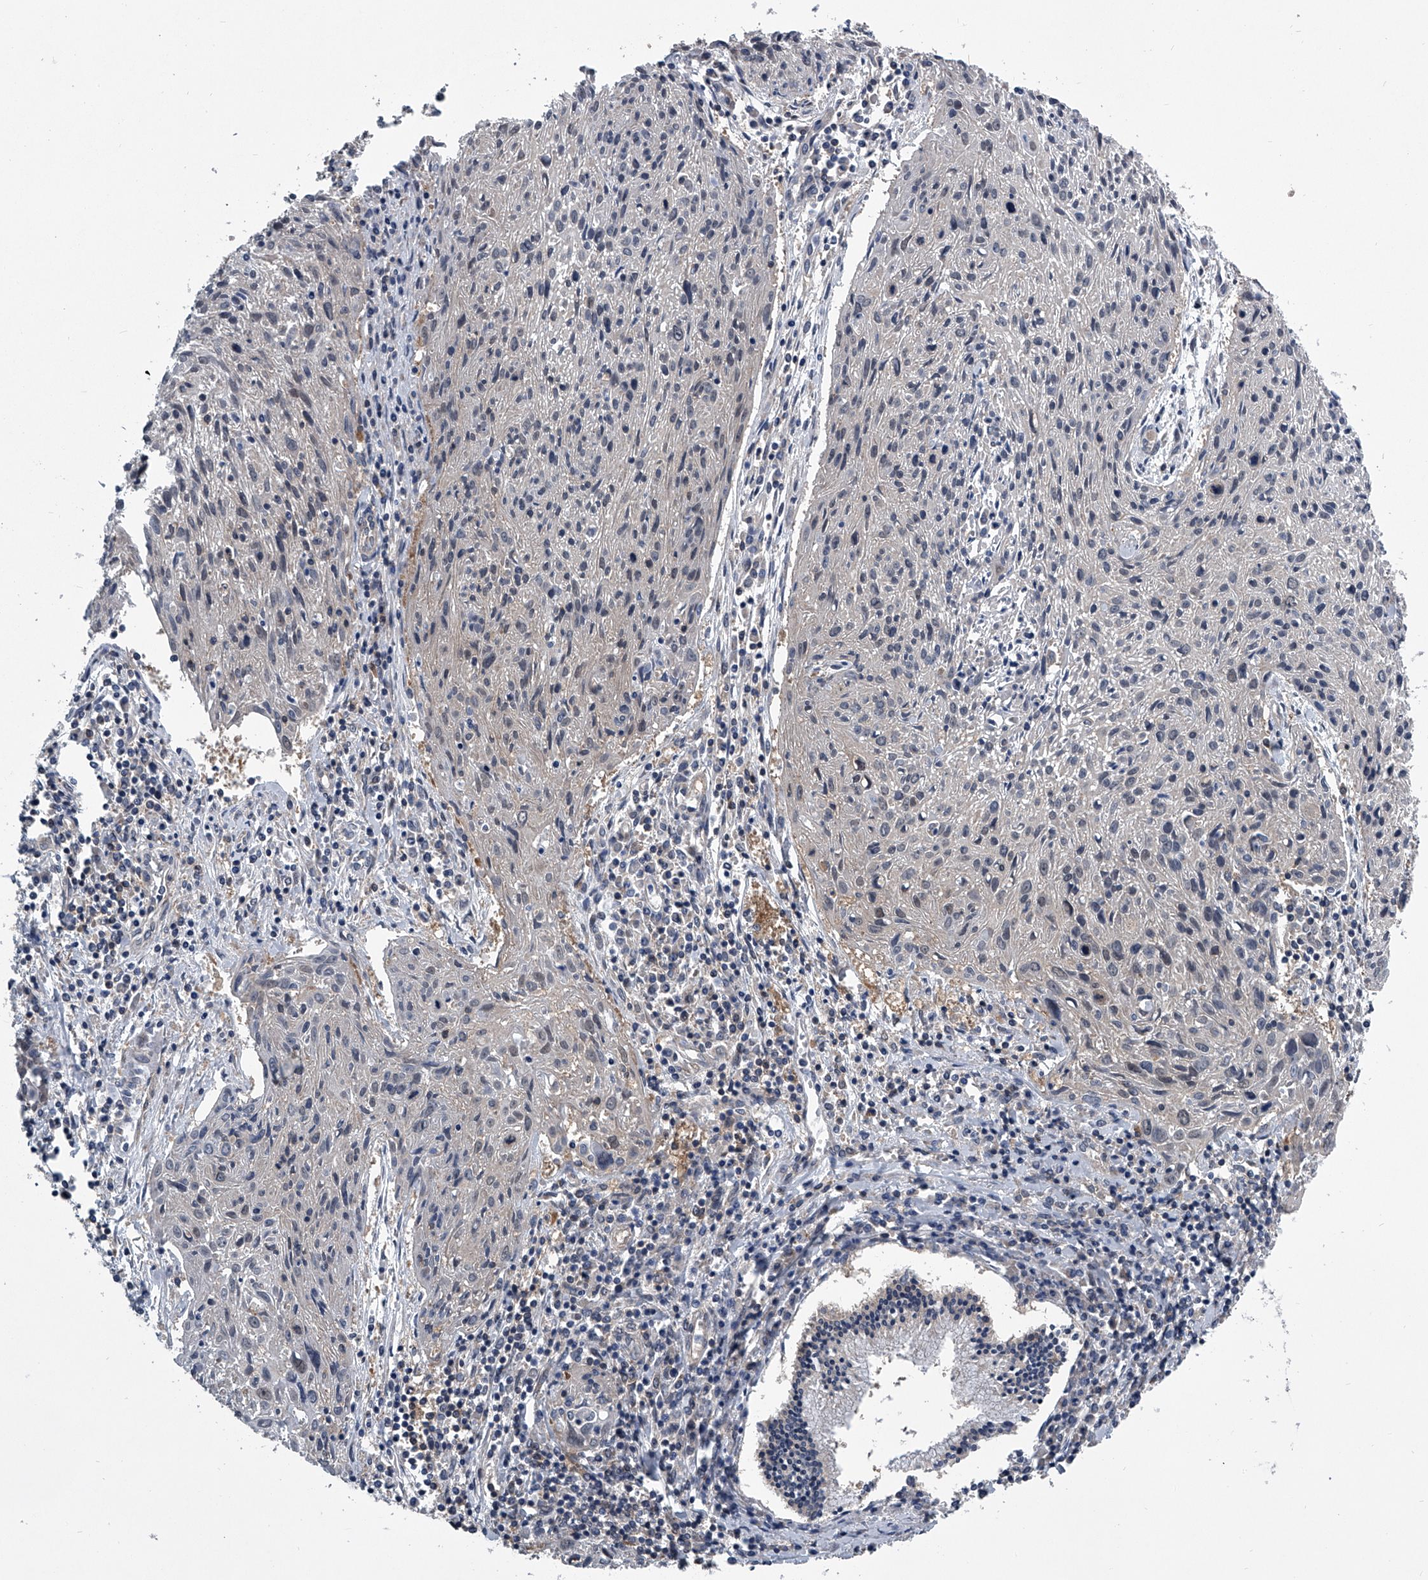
{"staining": {"intensity": "negative", "quantity": "none", "location": "none"}, "tissue": "cervical cancer", "cell_type": "Tumor cells", "image_type": "cancer", "snomed": [{"axis": "morphology", "description": "Squamous cell carcinoma, NOS"}, {"axis": "topography", "description": "Cervix"}], "caption": "There is no significant staining in tumor cells of cervical squamous cell carcinoma. (DAB IHC, high magnification).", "gene": "PPP2R5D", "patient": {"sex": "female", "age": 51}}